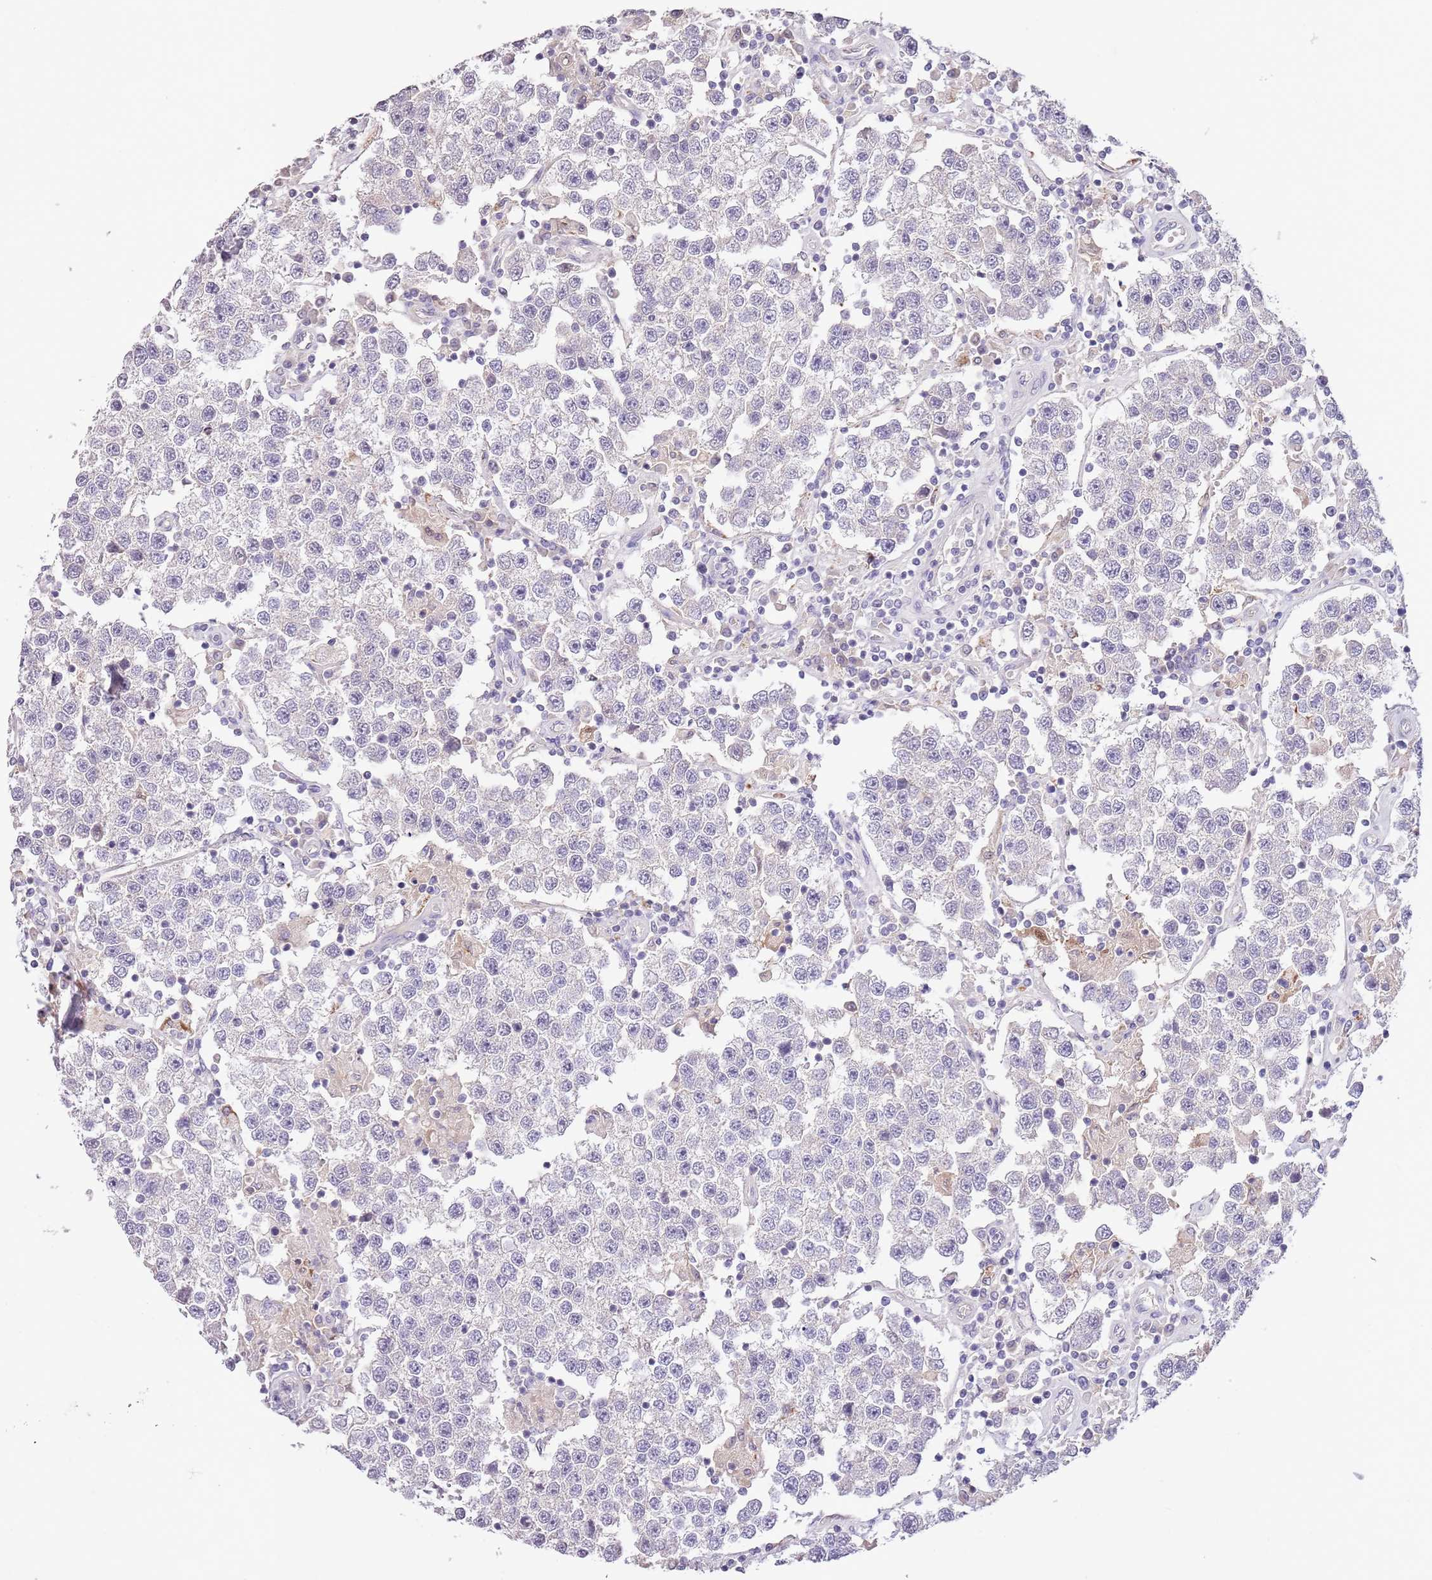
{"staining": {"intensity": "negative", "quantity": "none", "location": "none"}, "tissue": "testis cancer", "cell_type": "Tumor cells", "image_type": "cancer", "snomed": [{"axis": "morphology", "description": "Seminoma, NOS"}, {"axis": "topography", "description": "Testis"}], "caption": "Tumor cells show no significant protein staining in testis cancer (seminoma).", "gene": "ZNF658", "patient": {"sex": "male", "age": 37}}